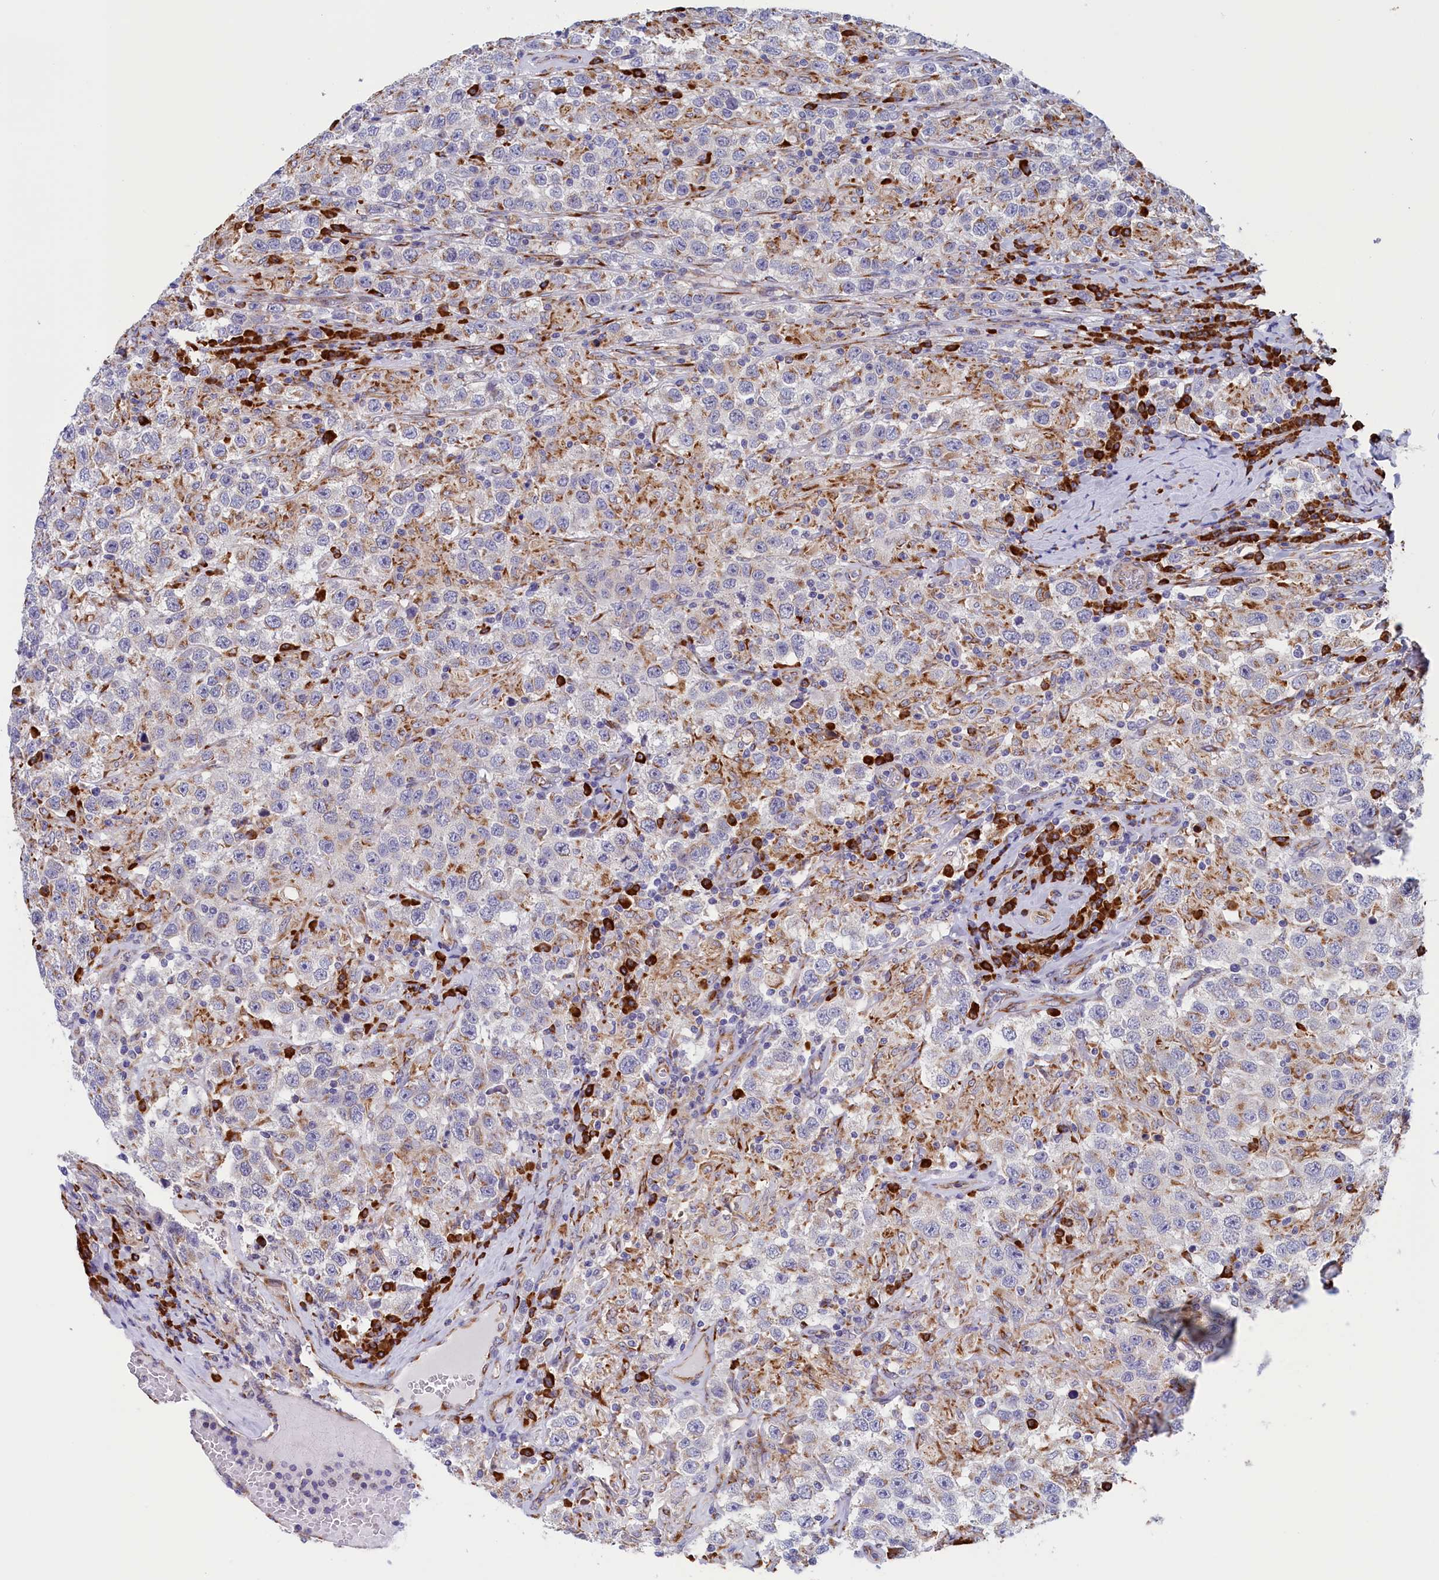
{"staining": {"intensity": "moderate", "quantity": "<25%", "location": "cytoplasmic/membranous"}, "tissue": "testis cancer", "cell_type": "Tumor cells", "image_type": "cancer", "snomed": [{"axis": "morphology", "description": "Seminoma, NOS"}, {"axis": "topography", "description": "Testis"}], "caption": "High-power microscopy captured an IHC photomicrograph of testis cancer, revealing moderate cytoplasmic/membranous positivity in approximately <25% of tumor cells.", "gene": "CCDC68", "patient": {"sex": "male", "age": 41}}